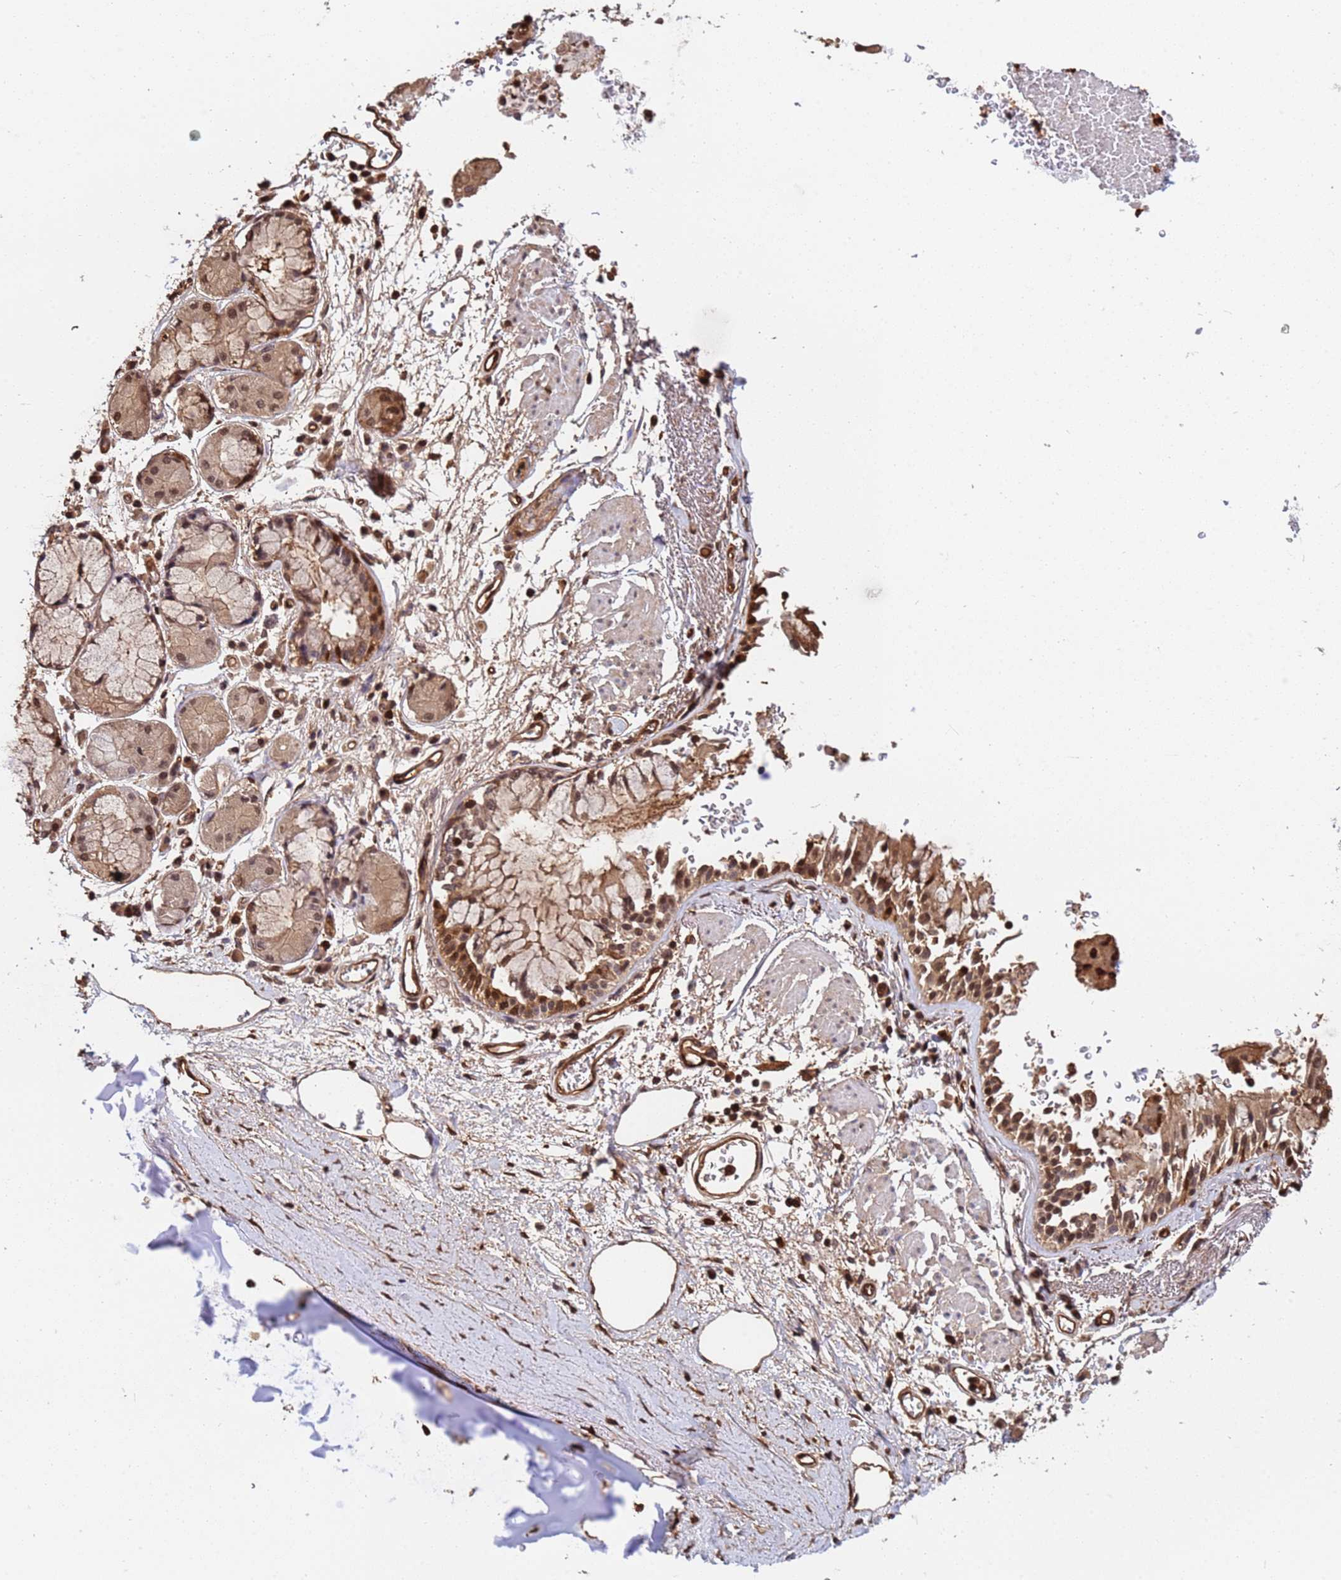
{"staining": {"intensity": "strong", "quantity": "25%-75%", "location": "cytoplasmic/membranous,nuclear"}, "tissue": "adipose tissue", "cell_type": "Adipocytes", "image_type": "normal", "snomed": [{"axis": "morphology", "description": "Normal tissue, NOS"}, {"axis": "topography", "description": "Cartilage tissue"}], "caption": "Benign adipose tissue exhibits strong cytoplasmic/membranous,nuclear positivity in approximately 25%-75% of adipocytes, visualized by immunohistochemistry. (Brightfield microscopy of DAB IHC at high magnification).", "gene": "SUMO2", "patient": {"sex": "male", "age": 73}}